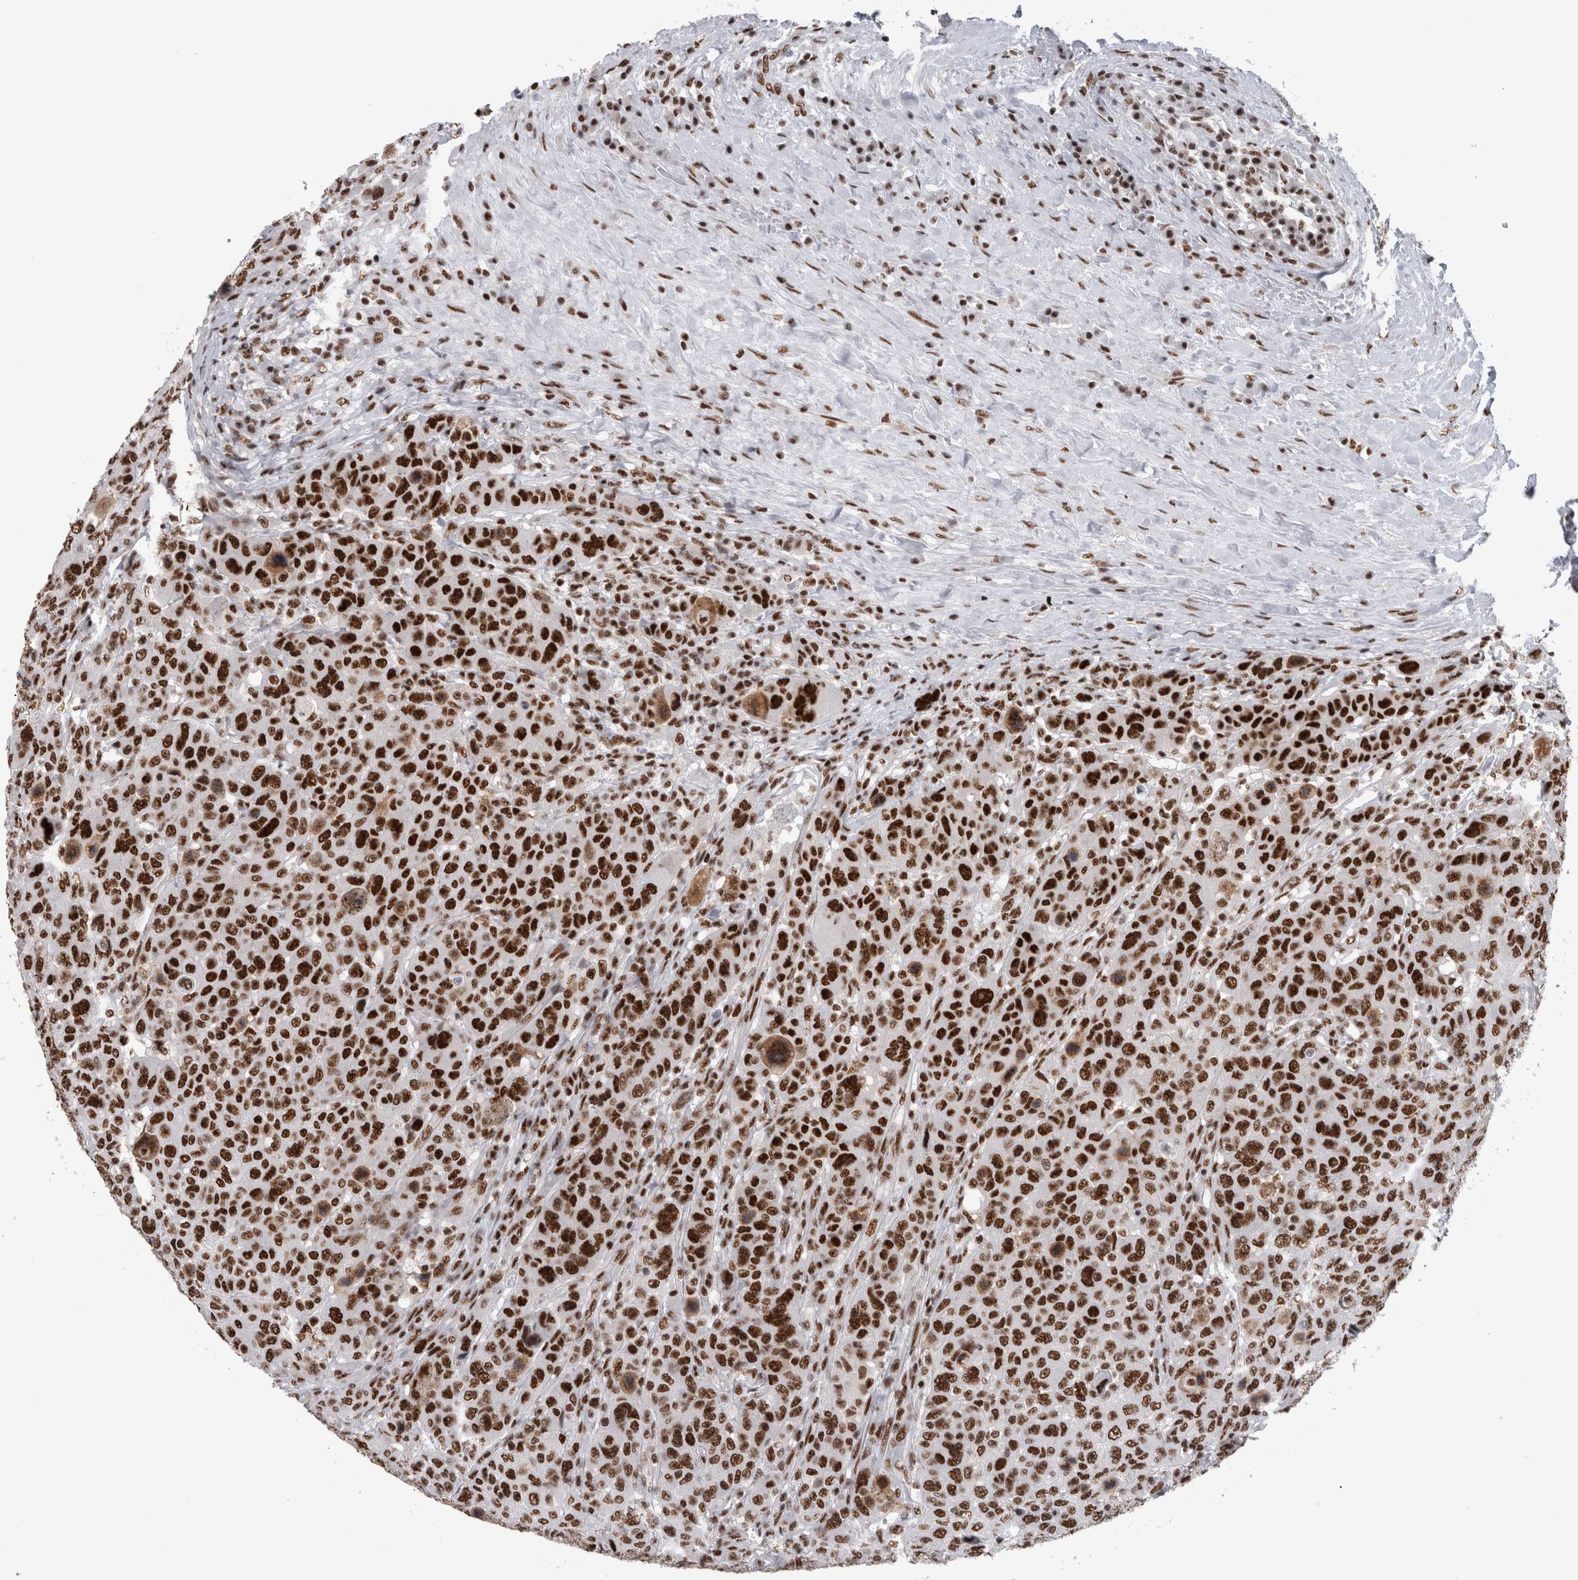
{"staining": {"intensity": "strong", "quantity": ">75%", "location": "nuclear"}, "tissue": "breast cancer", "cell_type": "Tumor cells", "image_type": "cancer", "snomed": [{"axis": "morphology", "description": "Duct carcinoma"}, {"axis": "topography", "description": "Breast"}], "caption": "Tumor cells demonstrate high levels of strong nuclear positivity in about >75% of cells in human breast cancer.", "gene": "CDK11A", "patient": {"sex": "female", "age": 37}}